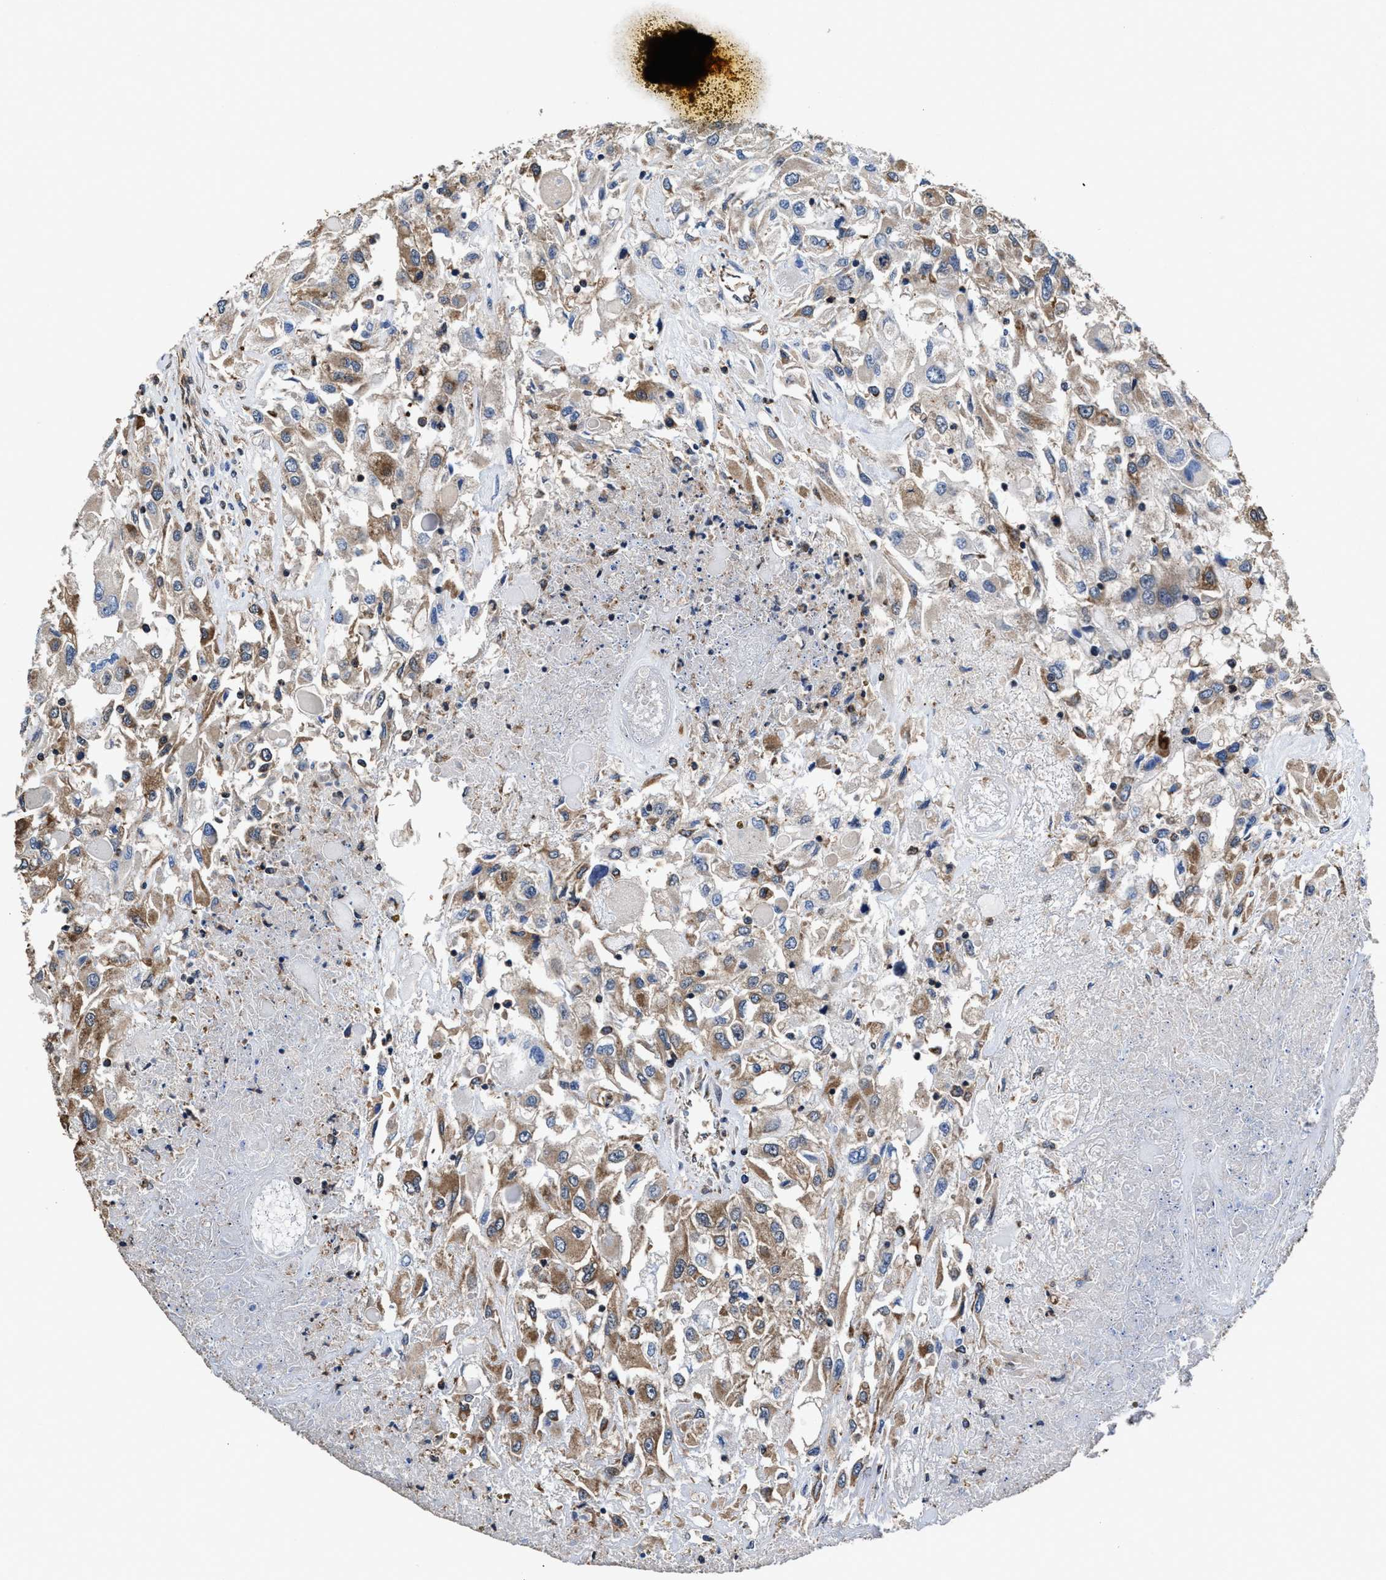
{"staining": {"intensity": "moderate", "quantity": "25%-75%", "location": "cytoplasmic/membranous"}, "tissue": "renal cancer", "cell_type": "Tumor cells", "image_type": "cancer", "snomed": [{"axis": "morphology", "description": "Adenocarcinoma, NOS"}, {"axis": "topography", "description": "Kidney"}], "caption": "Renal adenocarcinoma tissue displays moderate cytoplasmic/membranous positivity in about 25%-75% of tumor cells (DAB IHC with brightfield microscopy, high magnification).", "gene": "ACLY", "patient": {"sex": "female", "age": 52}}